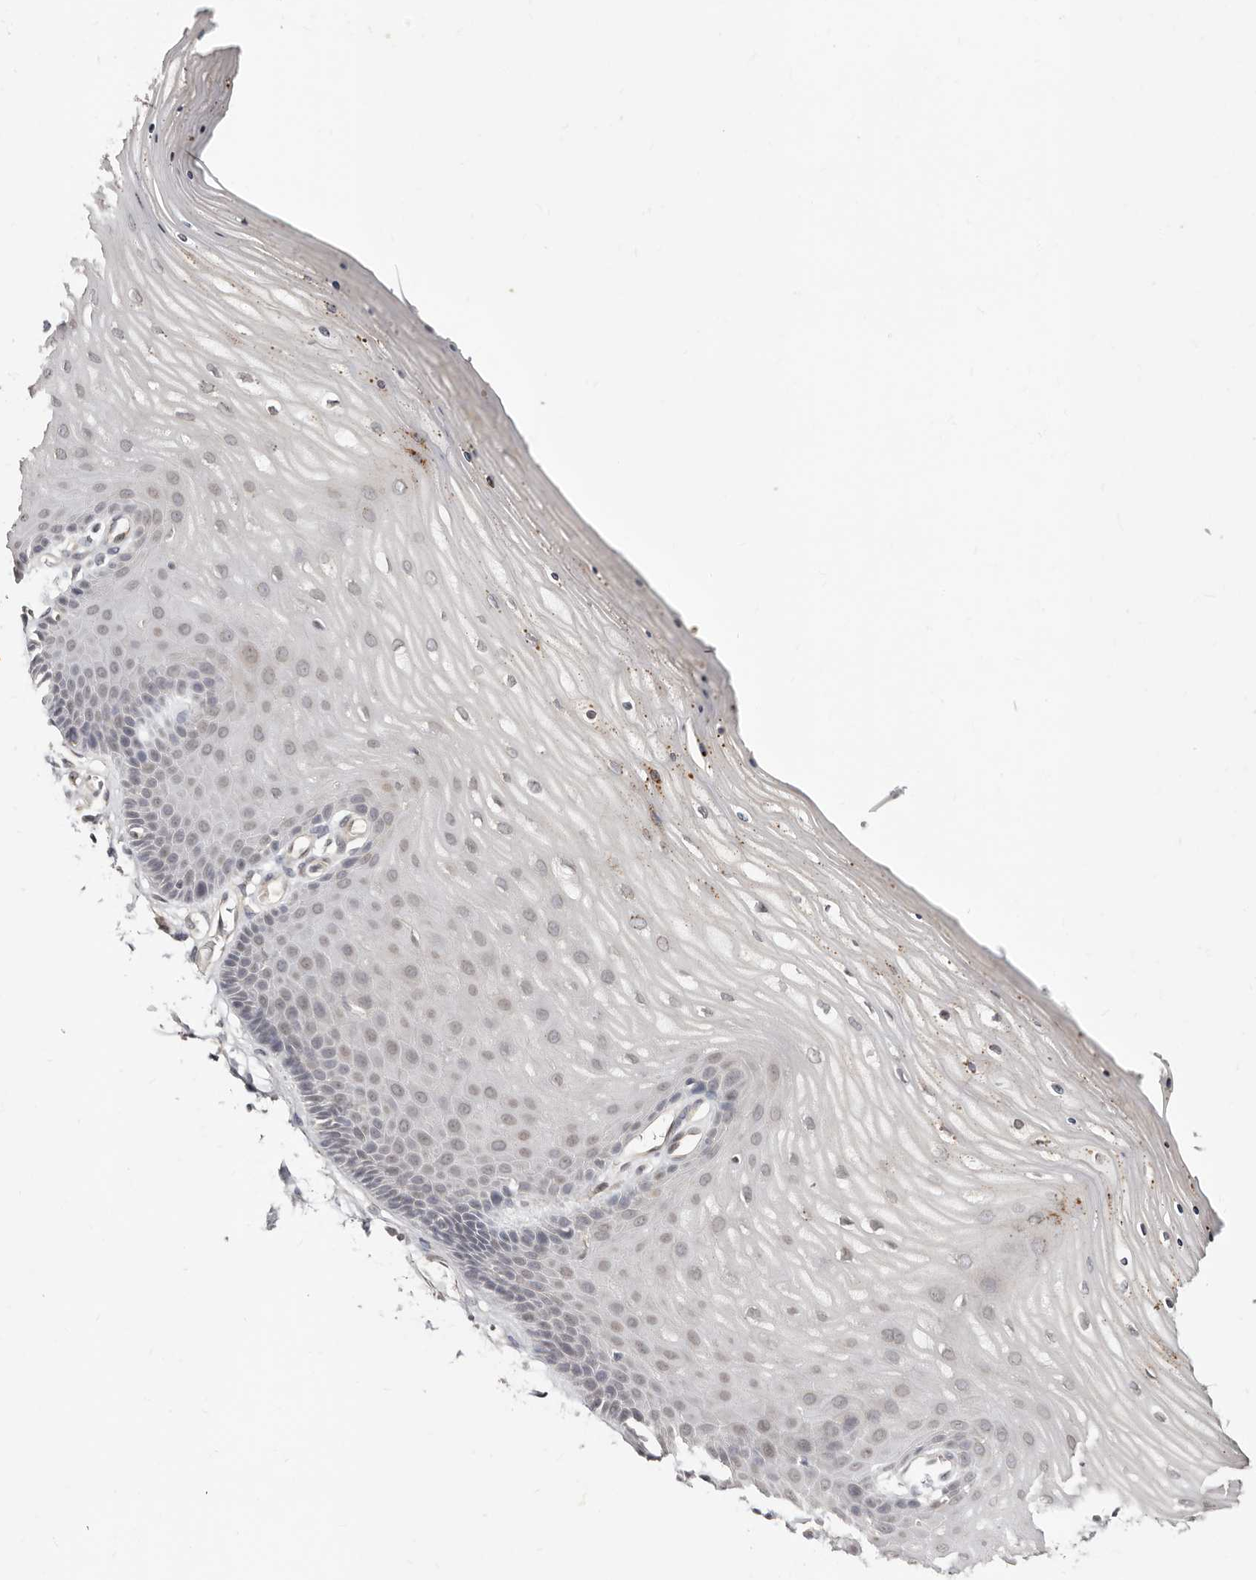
{"staining": {"intensity": "negative", "quantity": "none", "location": "none"}, "tissue": "cervix", "cell_type": "Glandular cells", "image_type": "normal", "snomed": [{"axis": "morphology", "description": "Normal tissue, NOS"}, {"axis": "topography", "description": "Cervix"}], "caption": "Immunohistochemistry photomicrograph of benign cervix: human cervix stained with DAB (3,3'-diaminobenzidine) displays no significant protein staining in glandular cells. (DAB IHC visualized using brightfield microscopy, high magnification).", "gene": "LCORL", "patient": {"sex": "female", "age": 55}}